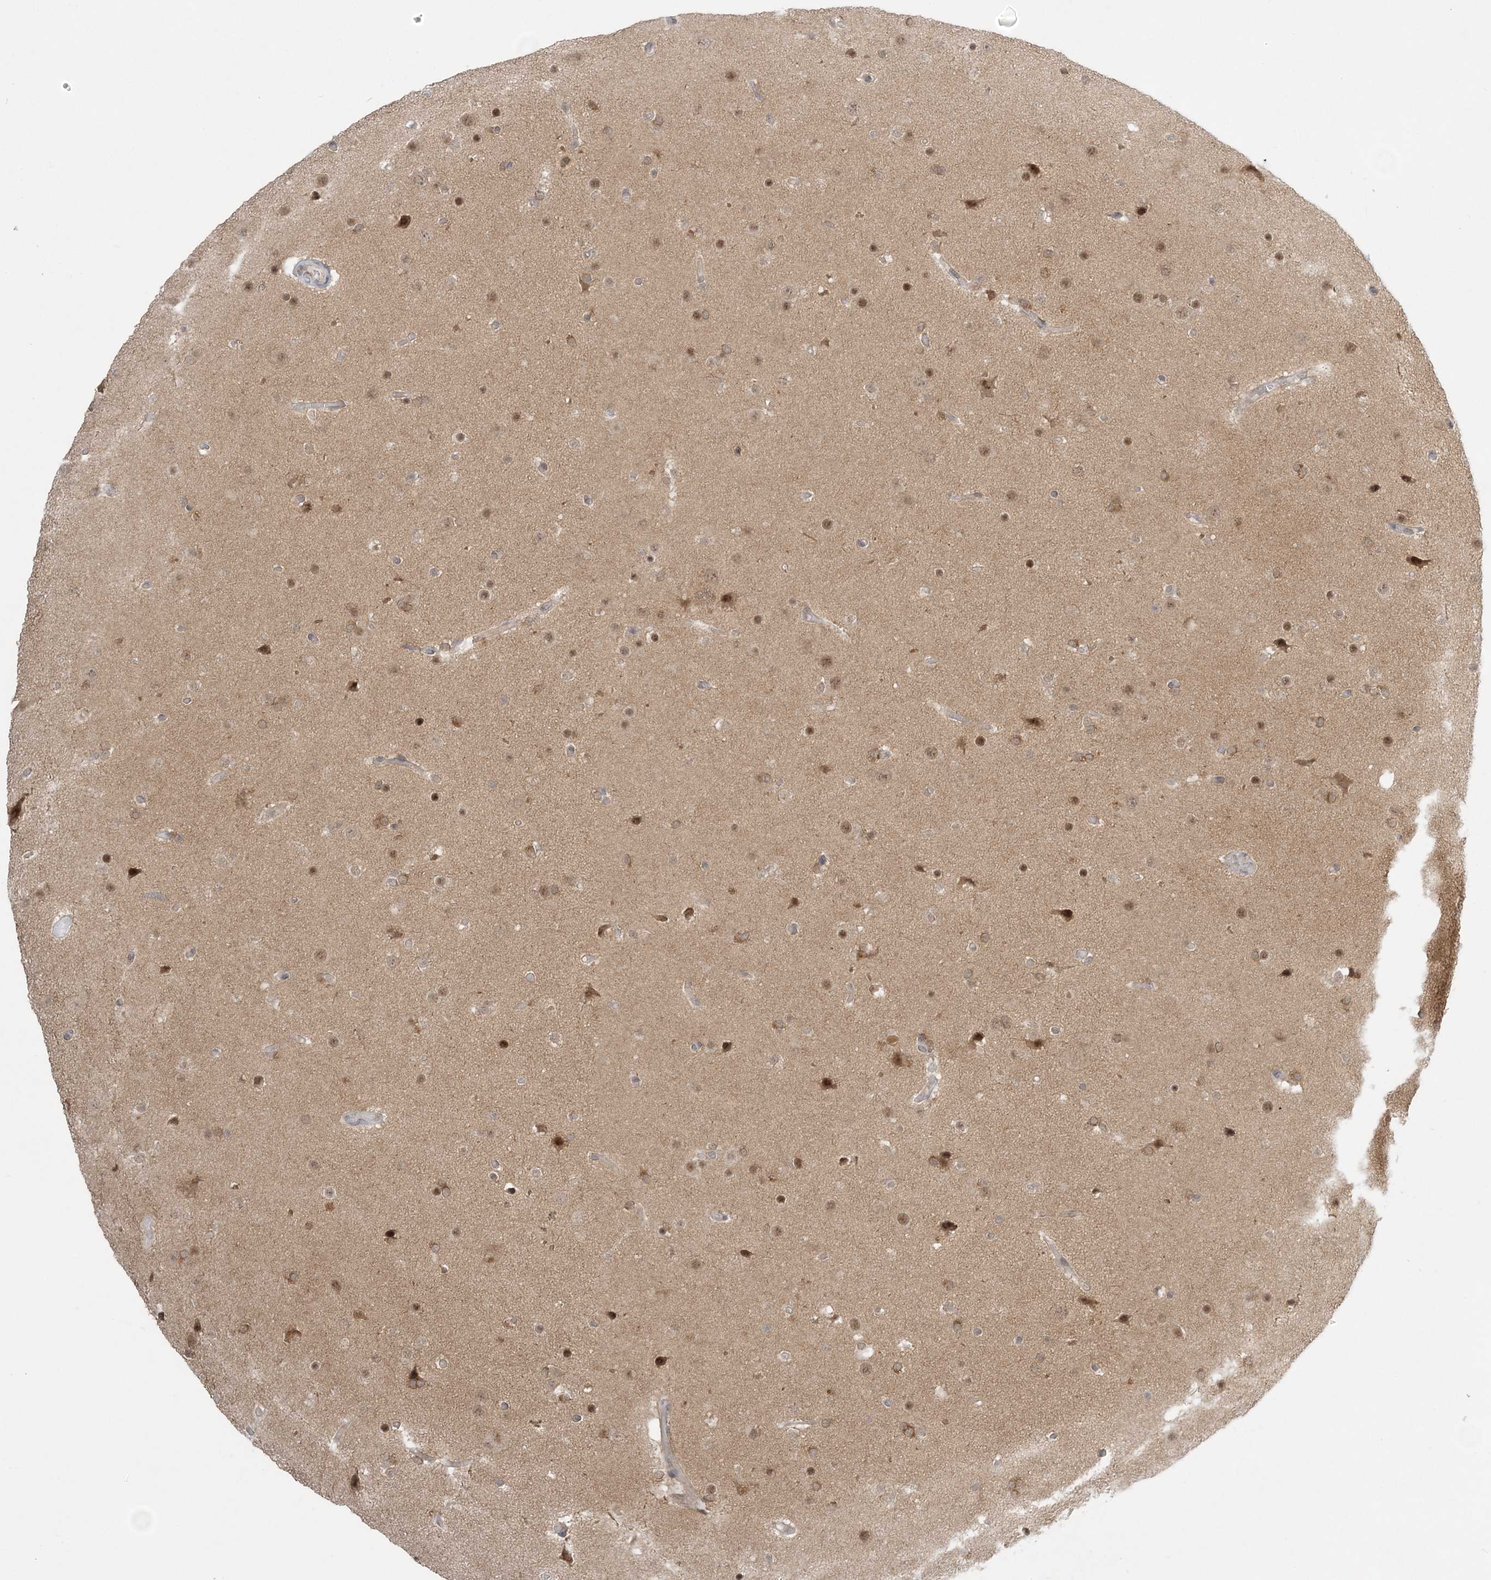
{"staining": {"intensity": "moderate", "quantity": "25%-75%", "location": "nuclear"}, "tissue": "glioma", "cell_type": "Tumor cells", "image_type": "cancer", "snomed": [{"axis": "morphology", "description": "Glioma, malignant, High grade"}, {"axis": "topography", "description": "Cerebral cortex"}], "caption": "Approximately 25%-75% of tumor cells in glioma exhibit moderate nuclear protein staining as visualized by brown immunohistochemical staining.", "gene": "ATP11A", "patient": {"sex": "female", "age": 36}}